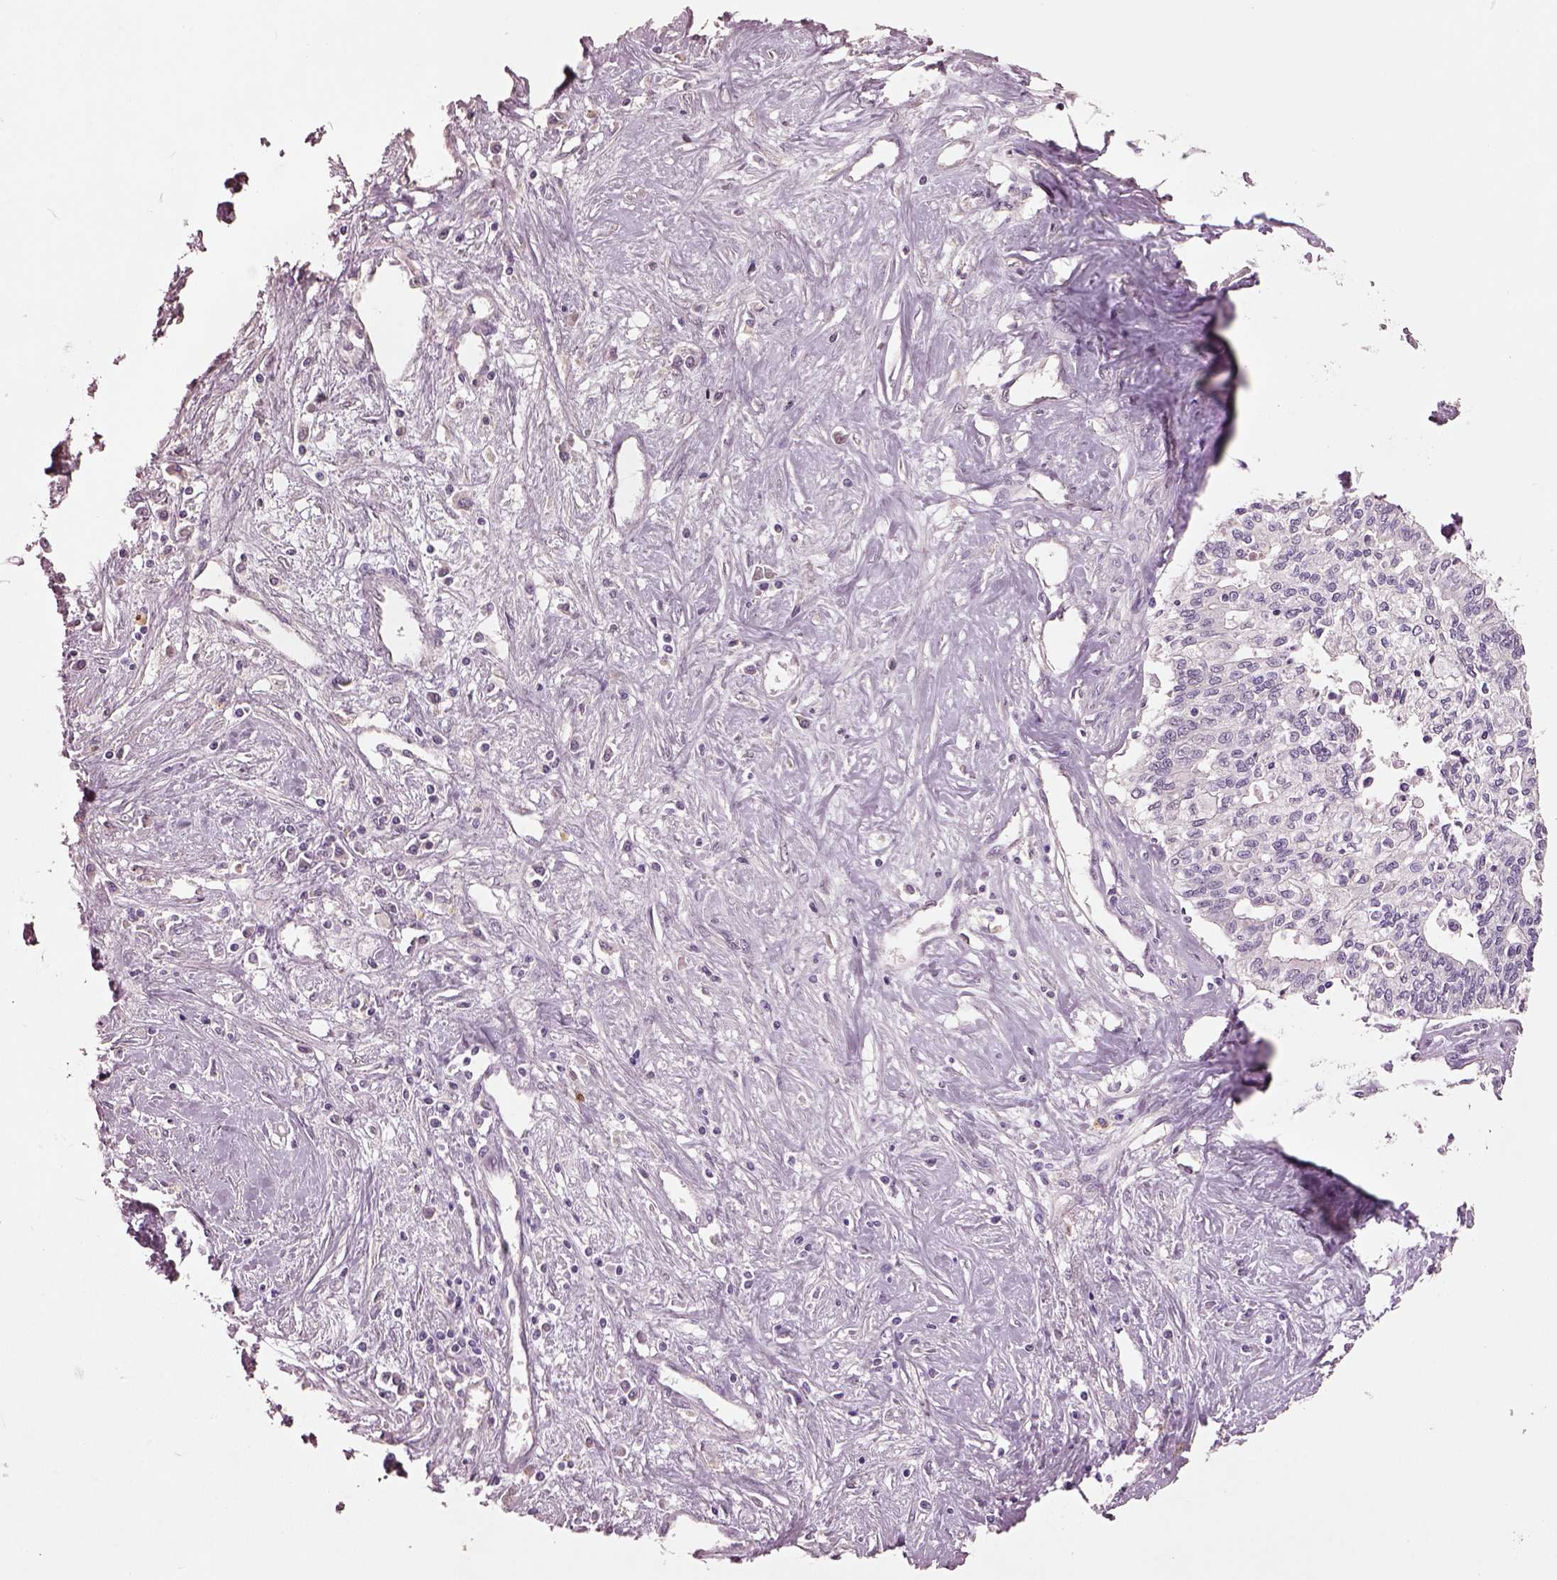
{"staining": {"intensity": "negative", "quantity": "none", "location": "none"}, "tissue": "liver cancer", "cell_type": "Tumor cells", "image_type": "cancer", "snomed": [{"axis": "morphology", "description": "Cholangiocarcinoma"}, {"axis": "topography", "description": "Liver"}], "caption": "Tumor cells are negative for protein expression in human liver cancer.", "gene": "KCNIP3", "patient": {"sex": "female", "age": 61}}